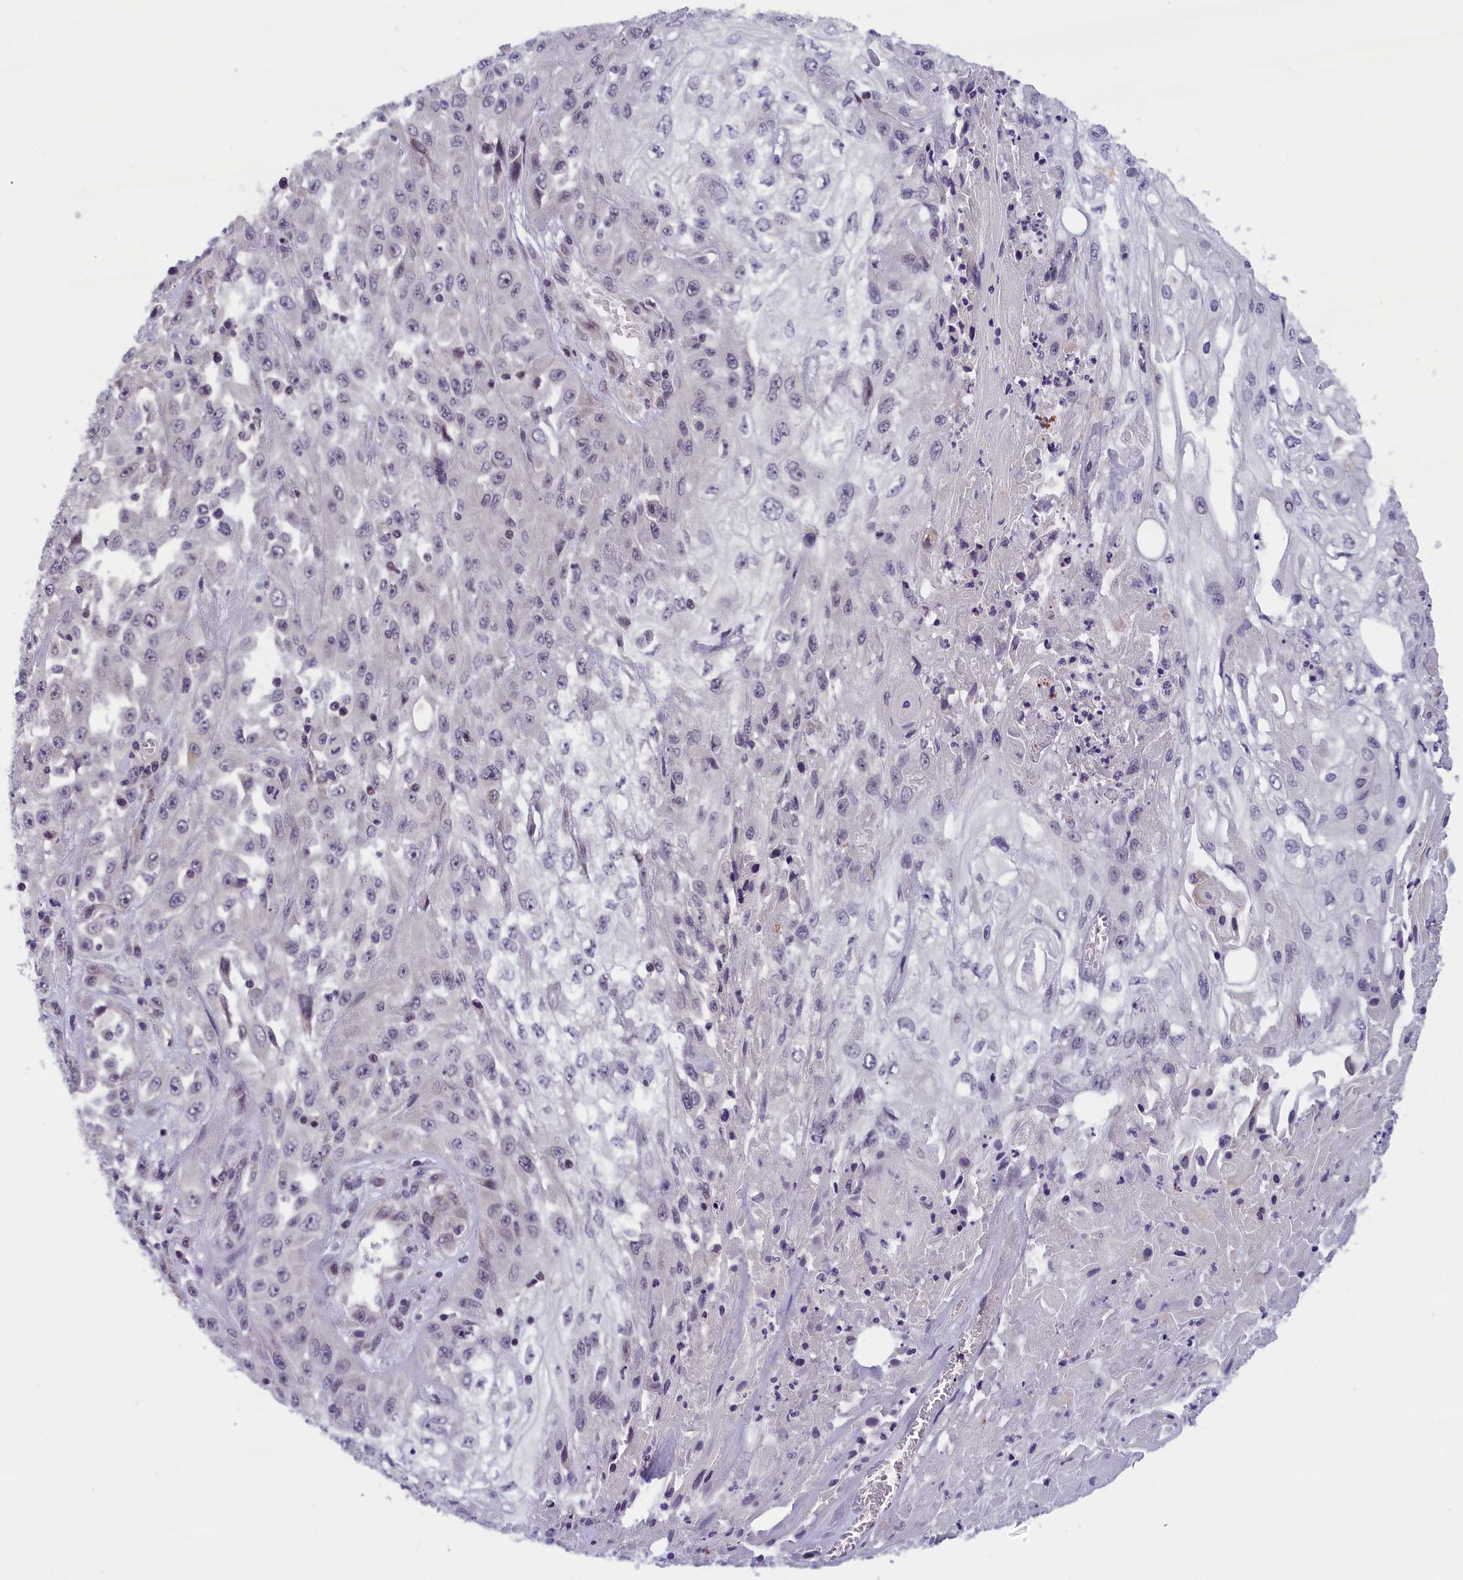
{"staining": {"intensity": "negative", "quantity": "none", "location": "none"}, "tissue": "skin cancer", "cell_type": "Tumor cells", "image_type": "cancer", "snomed": [{"axis": "morphology", "description": "Squamous cell carcinoma, NOS"}, {"axis": "morphology", "description": "Squamous cell carcinoma, metastatic, NOS"}, {"axis": "topography", "description": "Skin"}, {"axis": "topography", "description": "Lymph node"}], "caption": "This is an immunohistochemistry photomicrograph of squamous cell carcinoma (skin). There is no staining in tumor cells.", "gene": "KCNK6", "patient": {"sex": "male", "age": 75}}